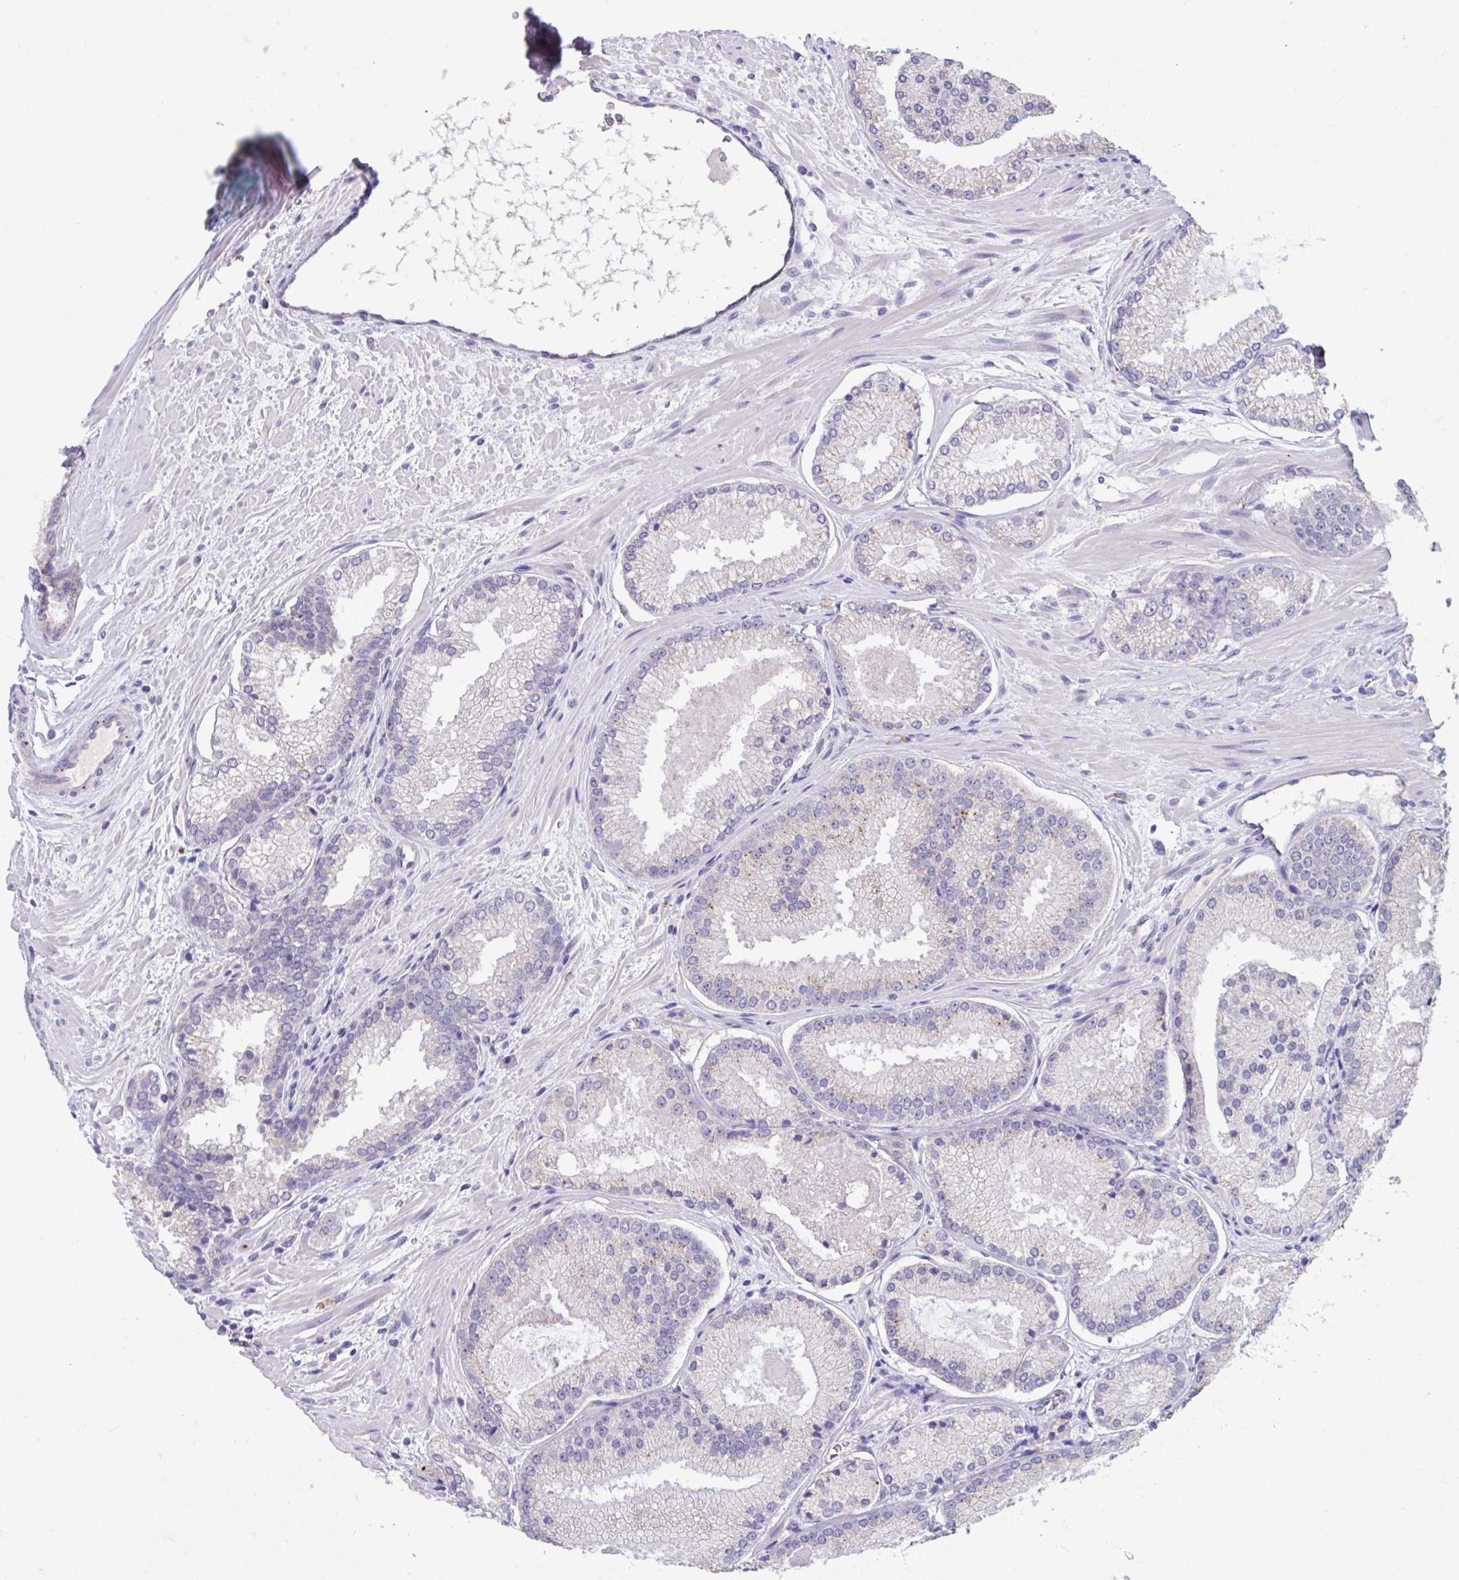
{"staining": {"intensity": "negative", "quantity": "none", "location": "none"}, "tissue": "prostate cancer", "cell_type": "Tumor cells", "image_type": "cancer", "snomed": [{"axis": "morphology", "description": "Adenocarcinoma, High grade"}, {"axis": "topography", "description": "Prostate"}], "caption": "Prostate high-grade adenocarcinoma stained for a protein using IHC shows no staining tumor cells.", "gene": "GPR162", "patient": {"sex": "male", "age": 73}}